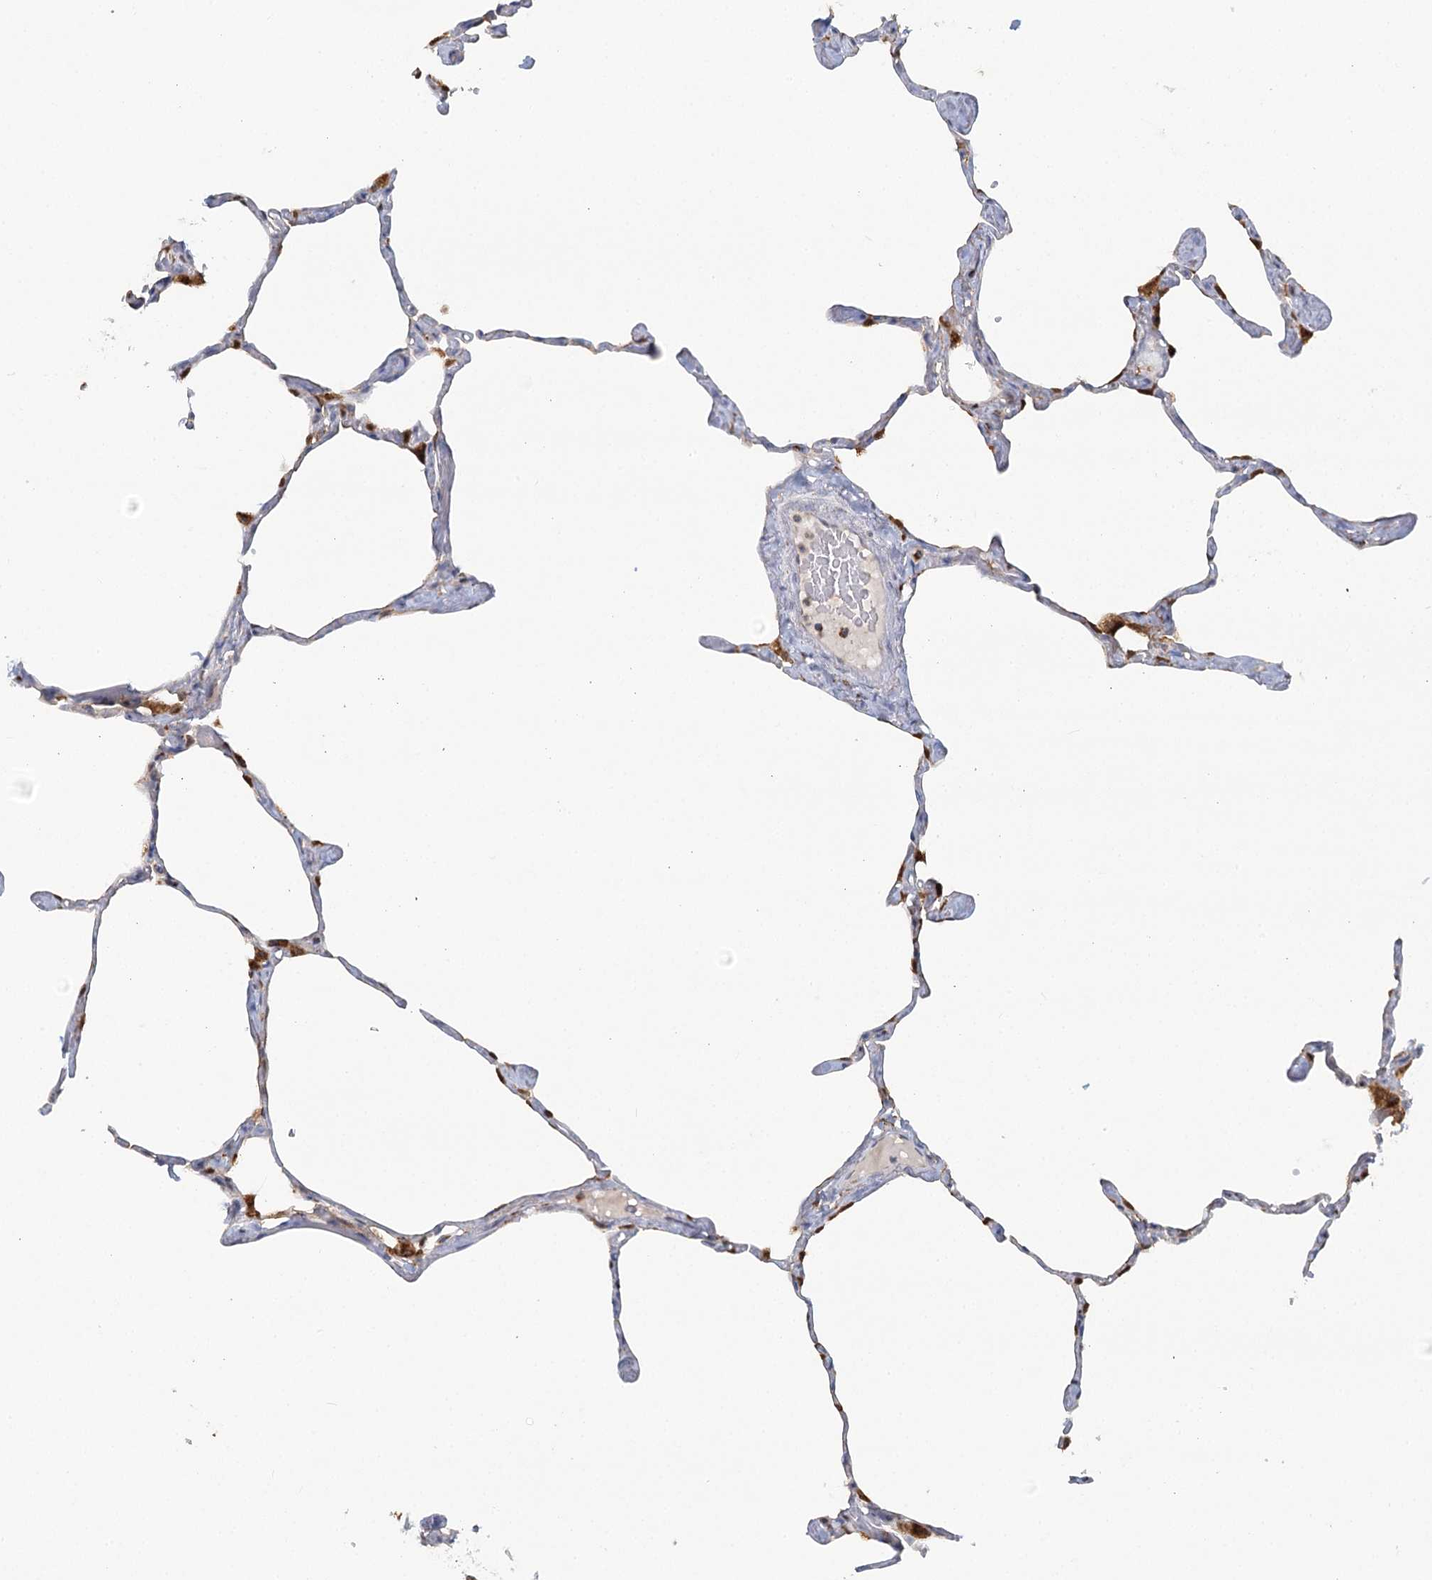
{"staining": {"intensity": "moderate", "quantity": "25%-75%", "location": "cytoplasmic/membranous"}, "tissue": "lung", "cell_type": "Alveolar cells", "image_type": "normal", "snomed": [{"axis": "morphology", "description": "Normal tissue, NOS"}, {"axis": "topography", "description": "Lung"}], "caption": "Brown immunohistochemical staining in benign human lung exhibits moderate cytoplasmic/membranous expression in approximately 25%-75% of alveolar cells. Immunohistochemistry stains the protein in brown and the nuclei are stained blue.", "gene": "TAS1R1", "patient": {"sex": "male", "age": 65}}